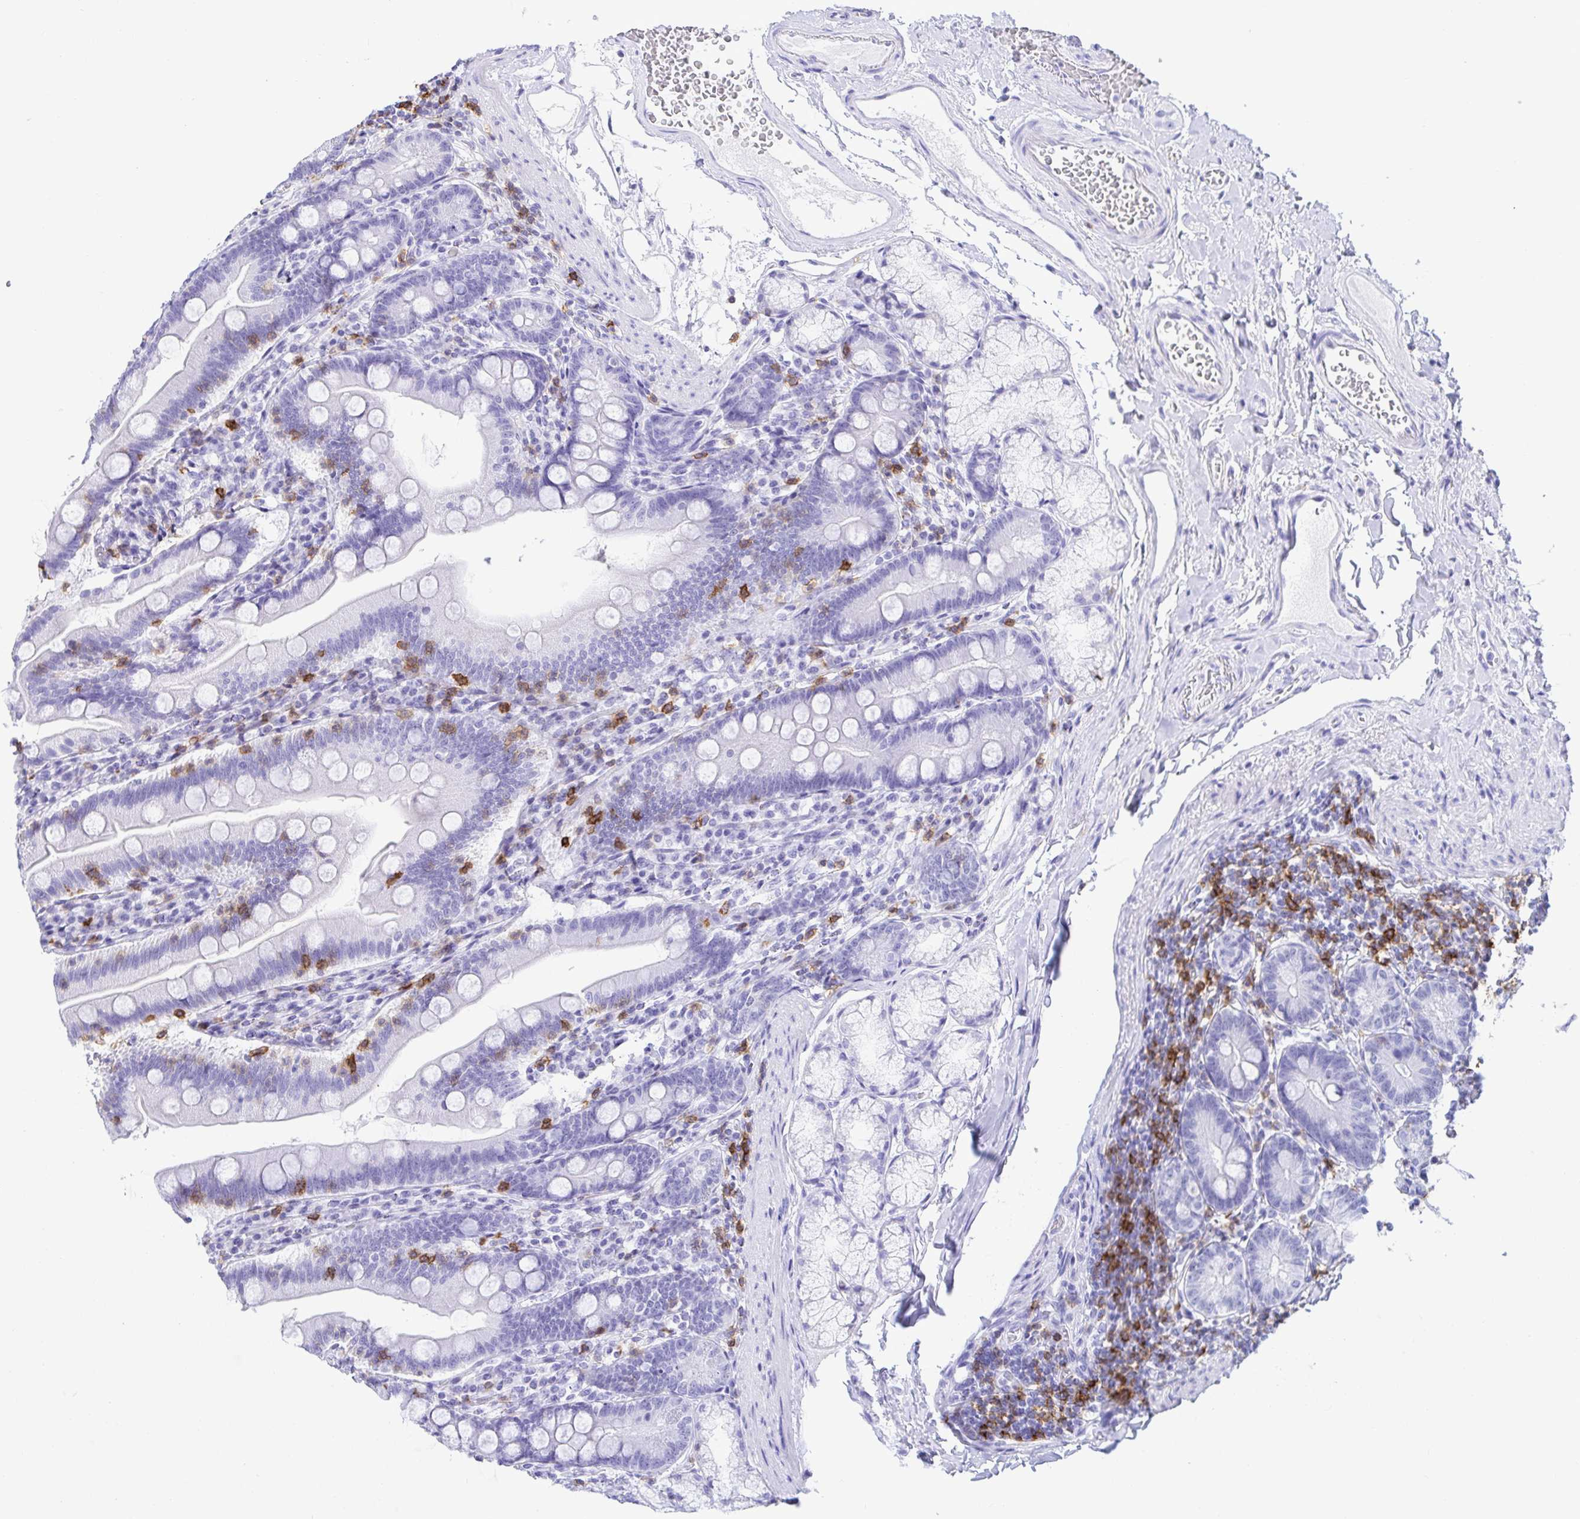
{"staining": {"intensity": "negative", "quantity": "none", "location": "none"}, "tissue": "duodenum", "cell_type": "Glandular cells", "image_type": "normal", "snomed": [{"axis": "morphology", "description": "Normal tissue, NOS"}, {"axis": "topography", "description": "Duodenum"}], "caption": "This is an immunohistochemistry (IHC) micrograph of unremarkable duodenum. There is no staining in glandular cells.", "gene": "CD5", "patient": {"sex": "female", "age": 67}}